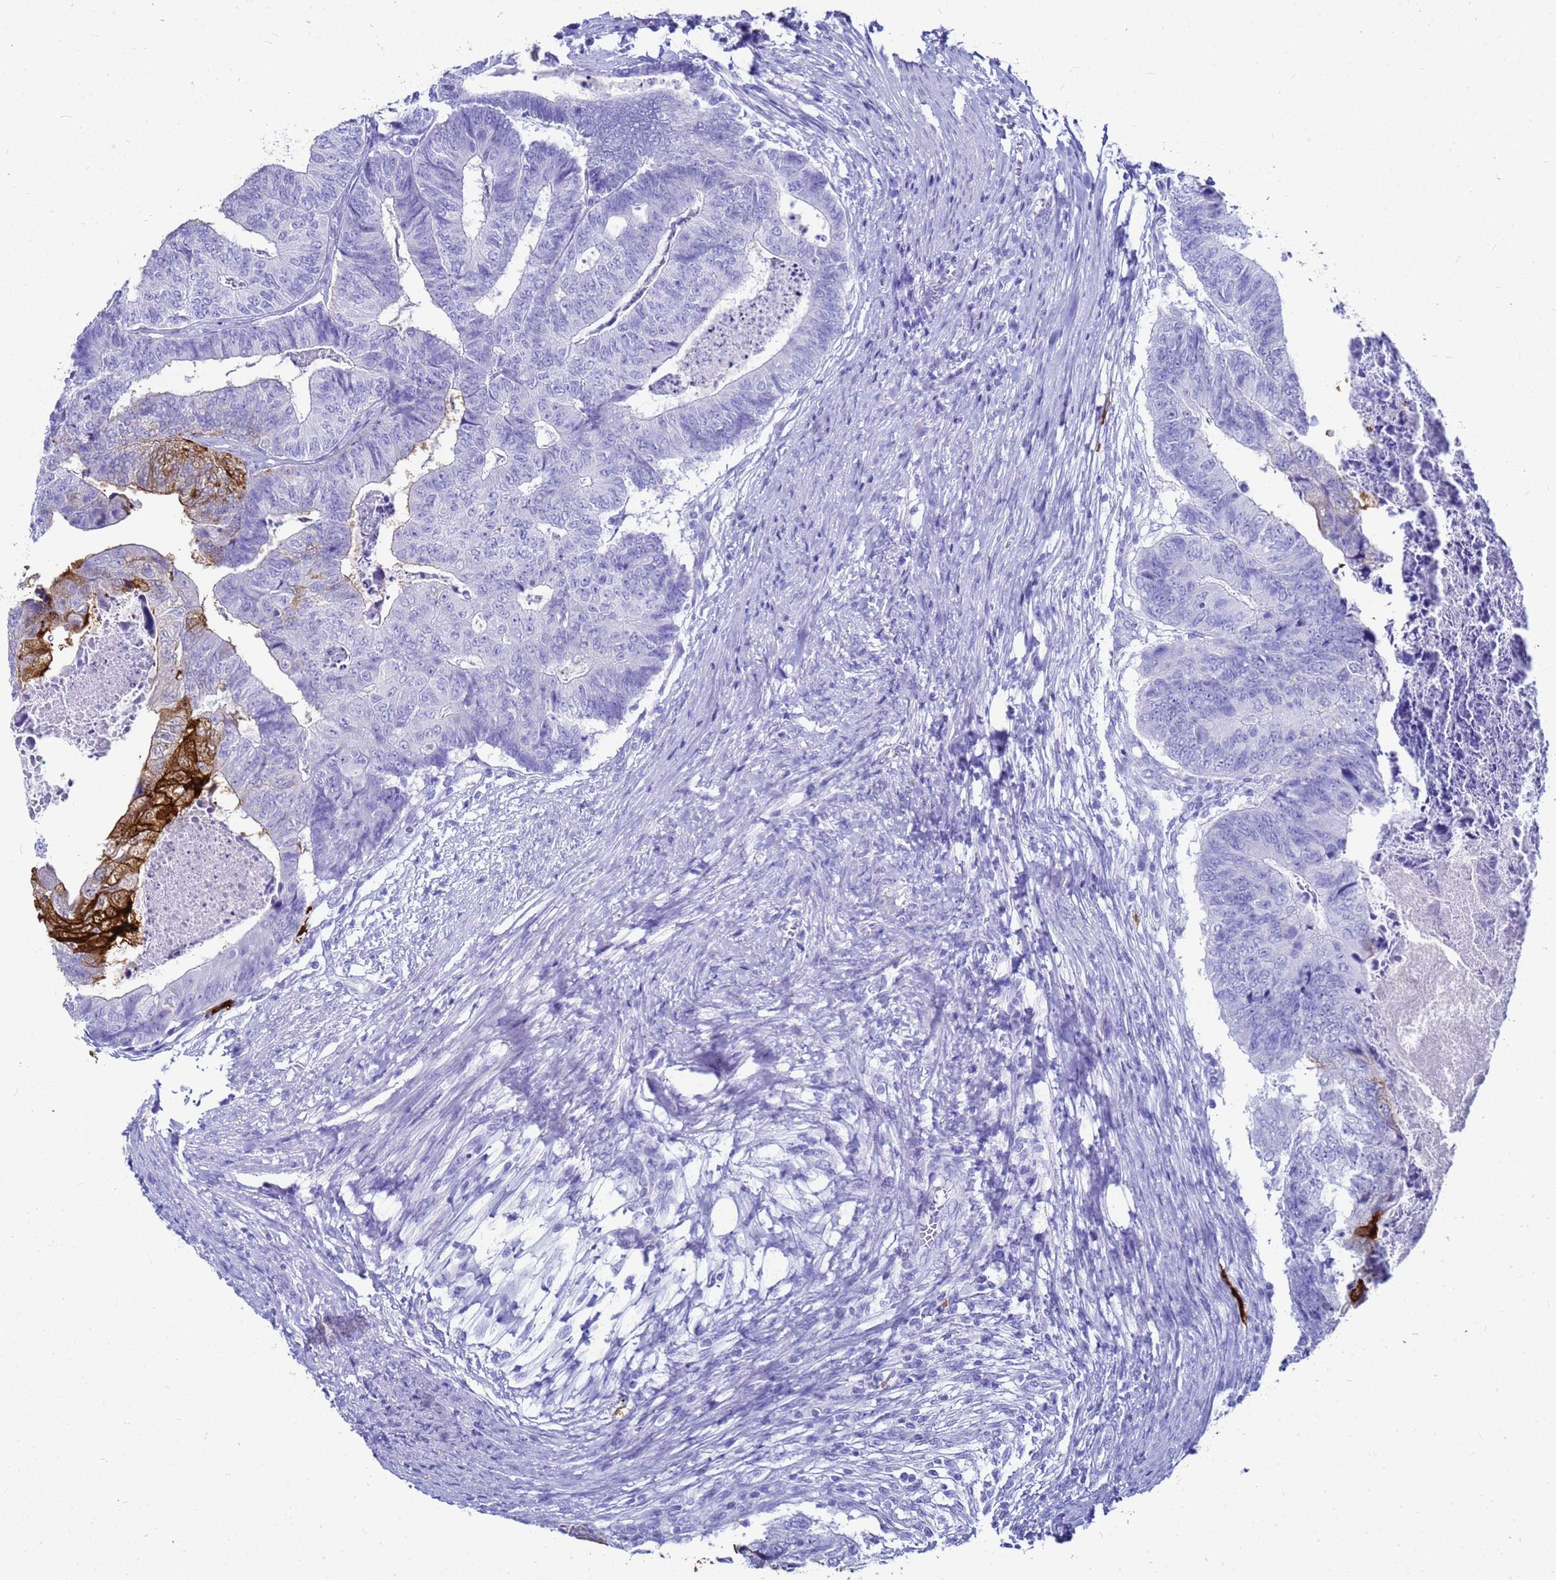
{"staining": {"intensity": "strong", "quantity": "<25%", "location": "cytoplasmic/membranous"}, "tissue": "colorectal cancer", "cell_type": "Tumor cells", "image_type": "cancer", "snomed": [{"axis": "morphology", "description": "Adenocarcinoma, NOS"}, {"axis": "topography", "description": "Colon"}], "caption": "An immunohistochemistry histopathology image of tumor tissue is shown. Protein staining in brown labels strong cytoplasmic/membranous positivity in adenocarcinoma (colorectal) within tumor cells. The protein of interest is shown in brown color, while the nuclei are stained blue.", "gene": "CKB", "patient": {"sex": "female", "age": 67}}